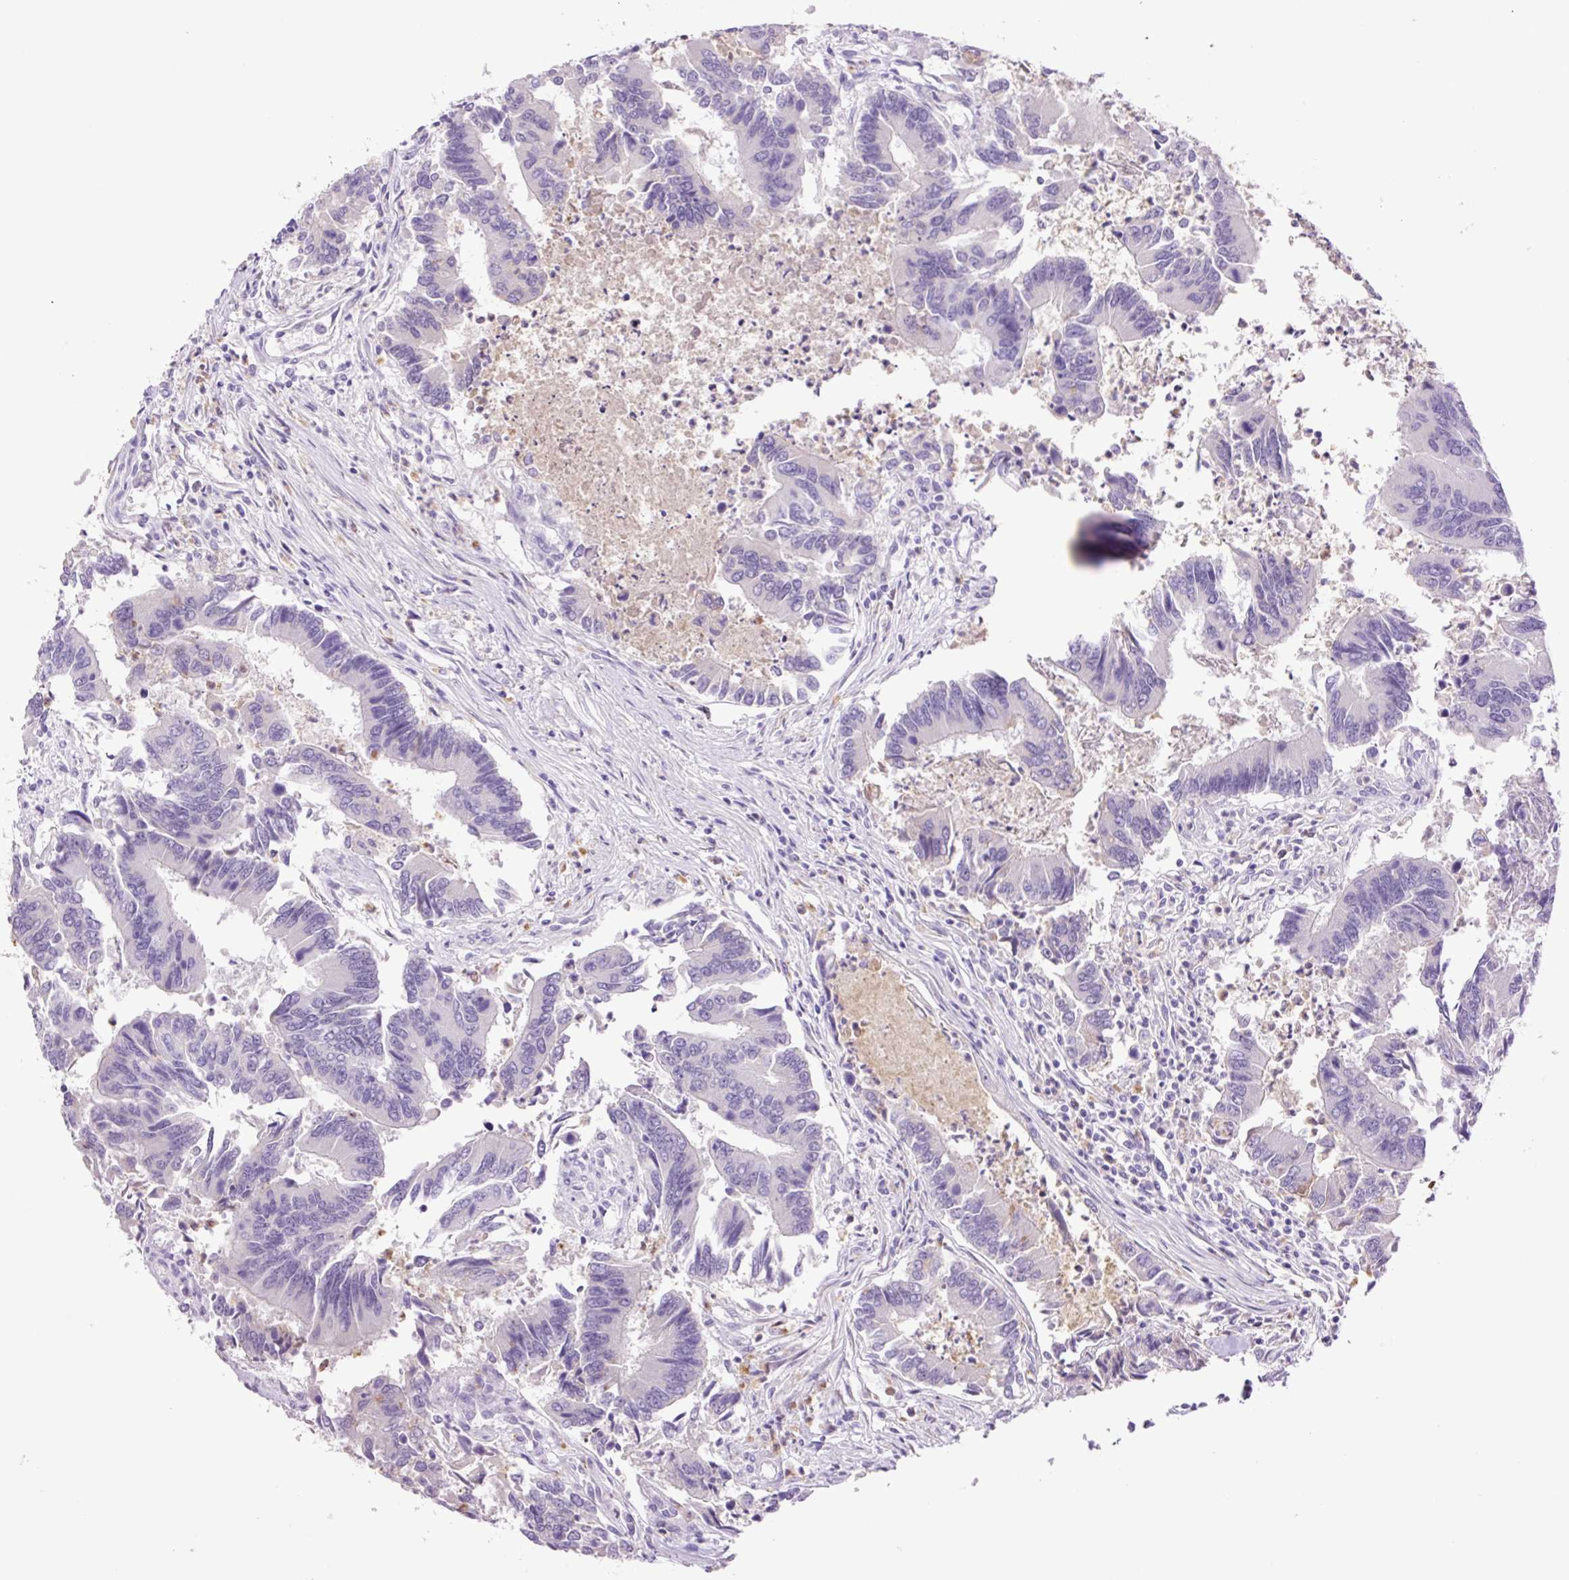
{"staining": {"intensity": "negative", "quantity": "none", "location": "none"}, "tissue": "colorectal cancer", "cell_type": "Tumor cells", "image_type": "cancer", "snomed": [{"axis": "morphology", "description": "Adenocarcinoma, NOS"}, {"axis": "topography", "description": "Colon"}], "caption": "Colorectal cancer was stained to show a protein in brown. There is no significant expression in tumor cells.", "gene": "MFSD3", "patient": {"sex": "female", "age": 67}}